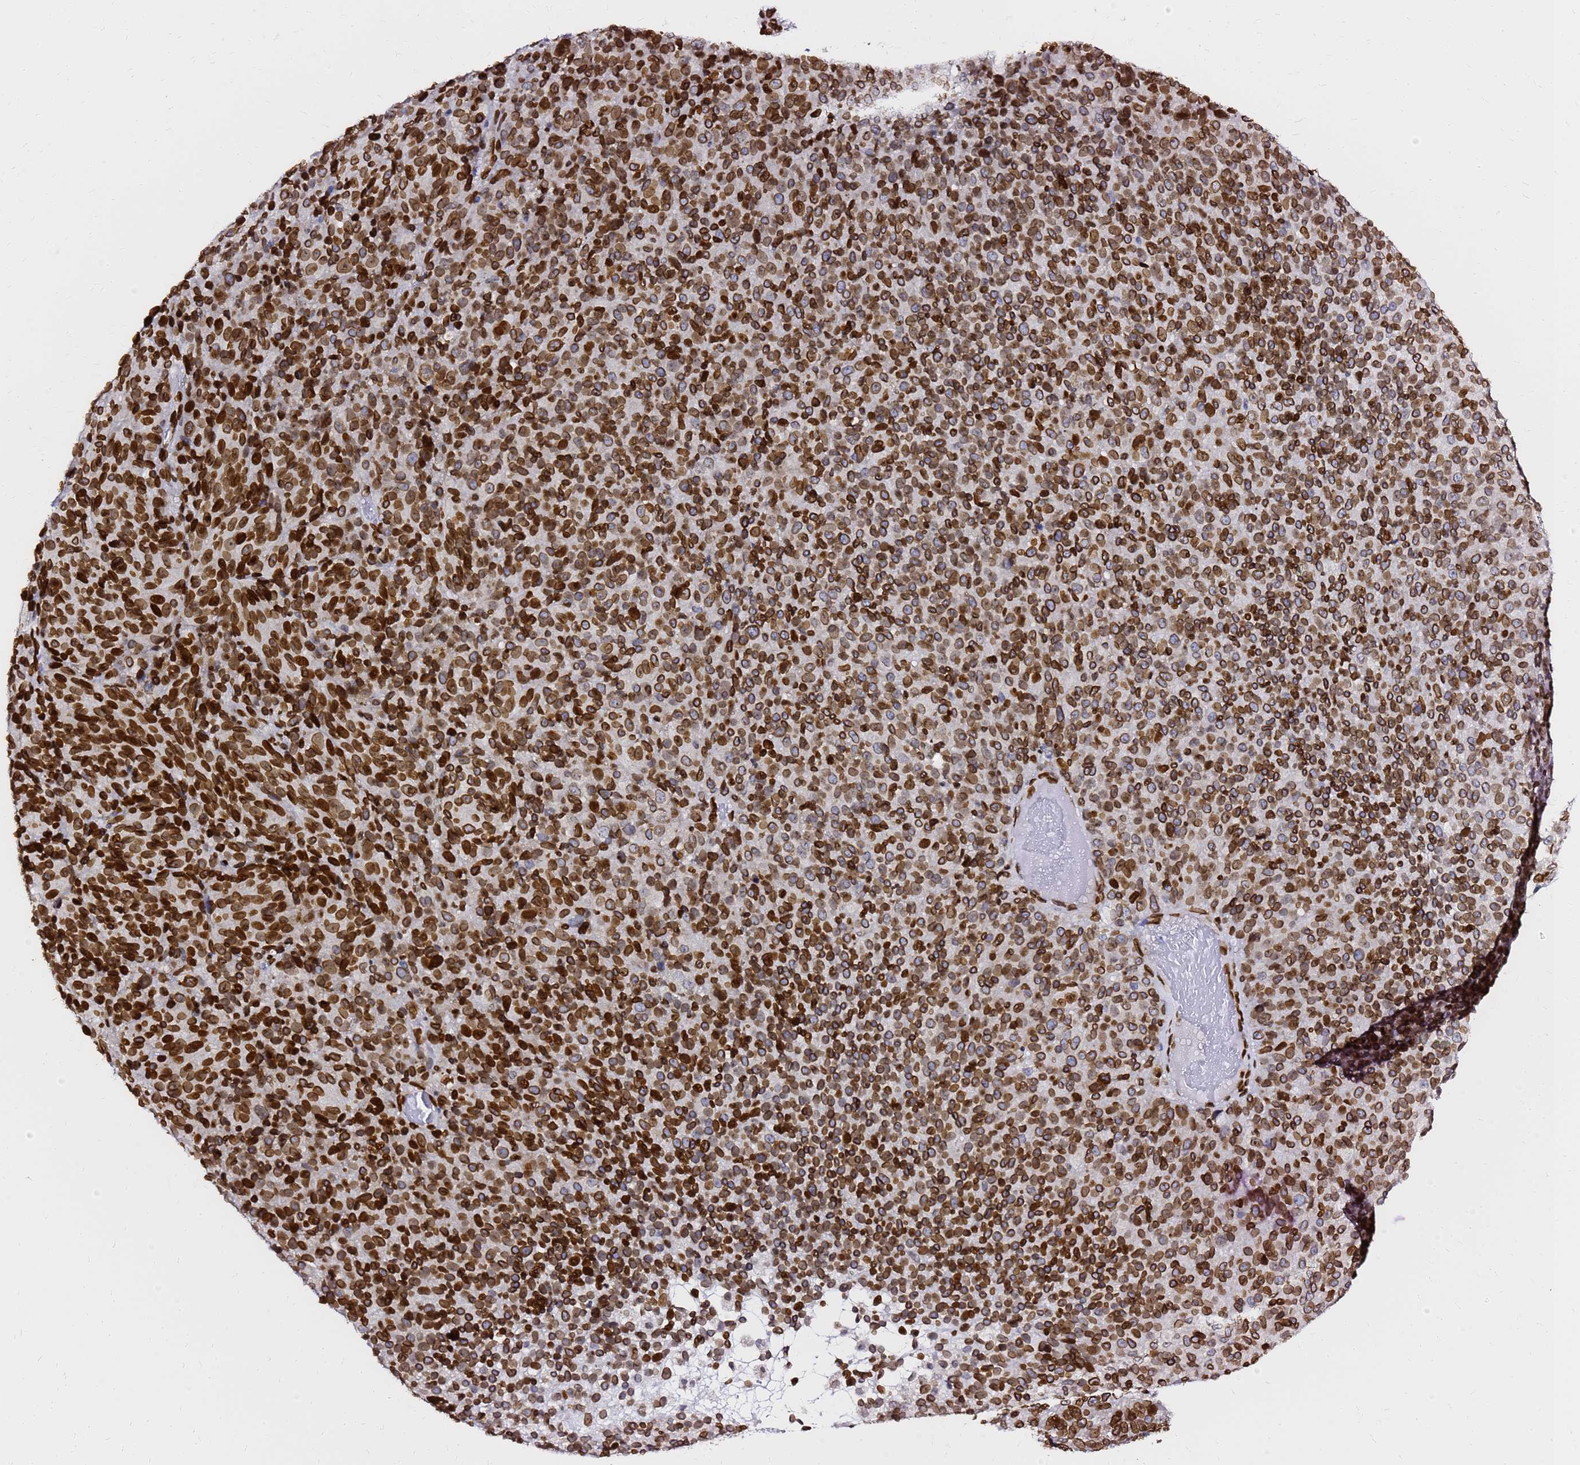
{"staining": {"intensity": "strong", "quantity": ">75%", "location": "cytoplasmic/membranous,nuclear"}, "tissue": "melanoma", "cell_type": "Tumor cells", "image_type": "cancer", "snomed": [{"axis": "morphology", "description": "Malignant melanoma, Metastatic site"}, {"axis": "topography", "description": "Brain"}], "caption": "Strong cytoplasmic/membranous and nuclear positivity is appreciated in approximately >75% of tumor cells in malignant melanoma (metastatic site).", "gene": "C6orf141", "patient": {"sex": "female", "age": 56}}